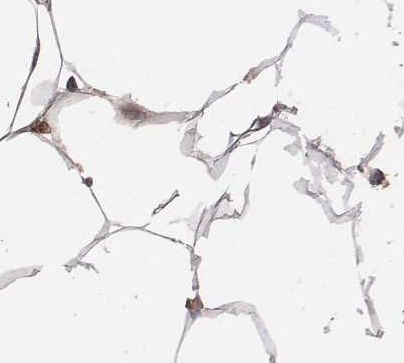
{"staining": {"intensity": "weak", "quantity": ">75%", "location": "cytoplasmic/membranous"}, "tissue": "breast", "cell_type": "Adipocytes", "image_type": "normal", "snomed": [{"axis": "morphology", "description": "Normal tissue, NOS"}, {"axis": "topography", "description": "Breast"}], "caption": "The immunohistochemical stain highlights weak cytoplasmic/membranous expression in adipocytes of unremarkable breast.", "gene": "AP1B1", "patient": {"sex": "female", "age": 32}}